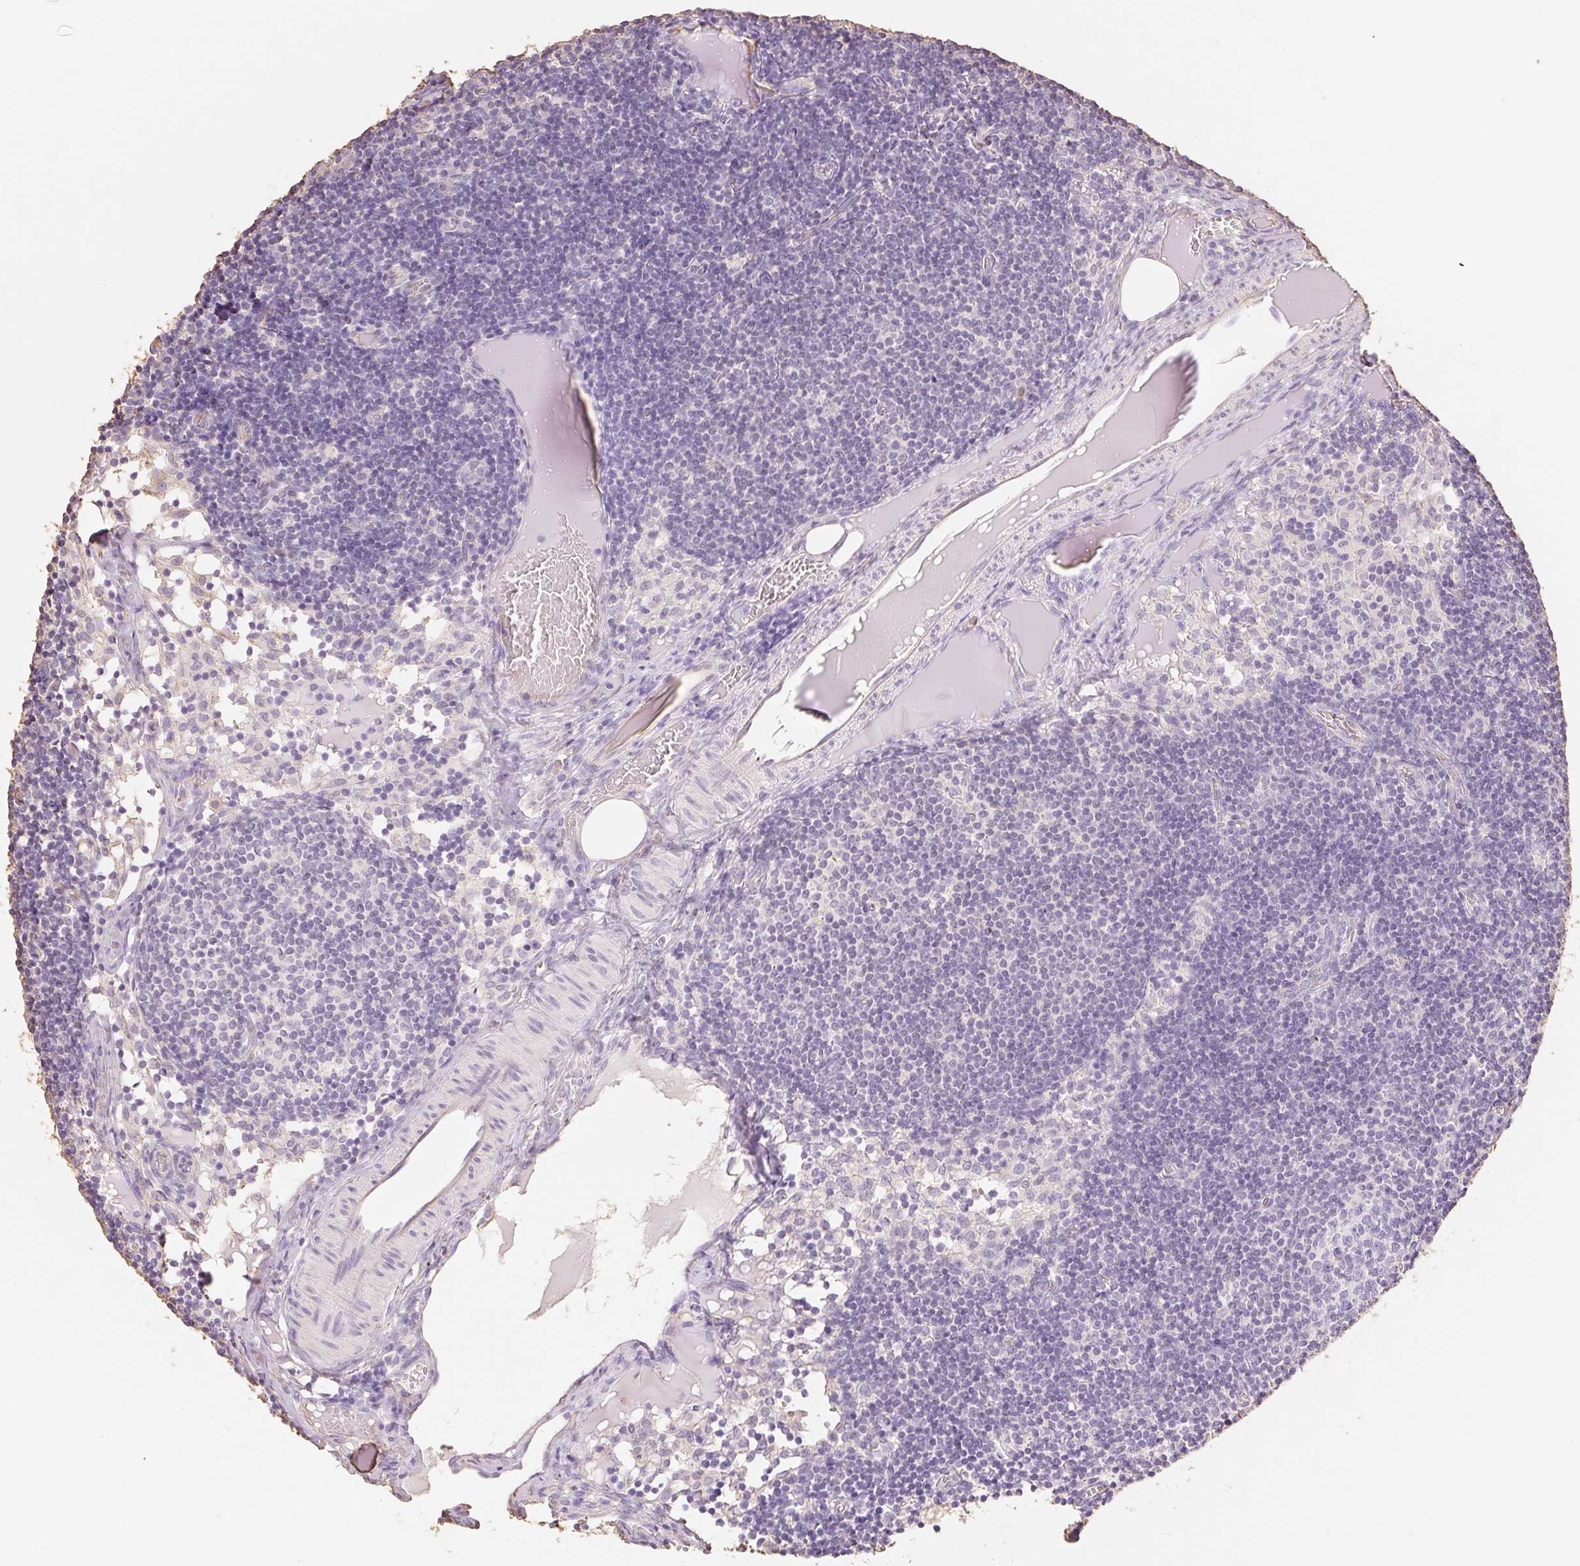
{"staining": {"intensity": "negative", "quantity": "none", "location": "none"}, "tissue": "lymph node", "cell_type": "Germinal center cells", "image_type": "normal", "snomed": [{"axis": "morphology", "description": "Normal tissue, NOS"}, {"axis": "topography", "description": "Lymph node"}], "caption": "This is an IHC photomicrograph of unremarkable lymph node. There is no positivity in germinal center cells.", "gene": "MBOAT7", "patient": {"sex": "female", "age": 31}}